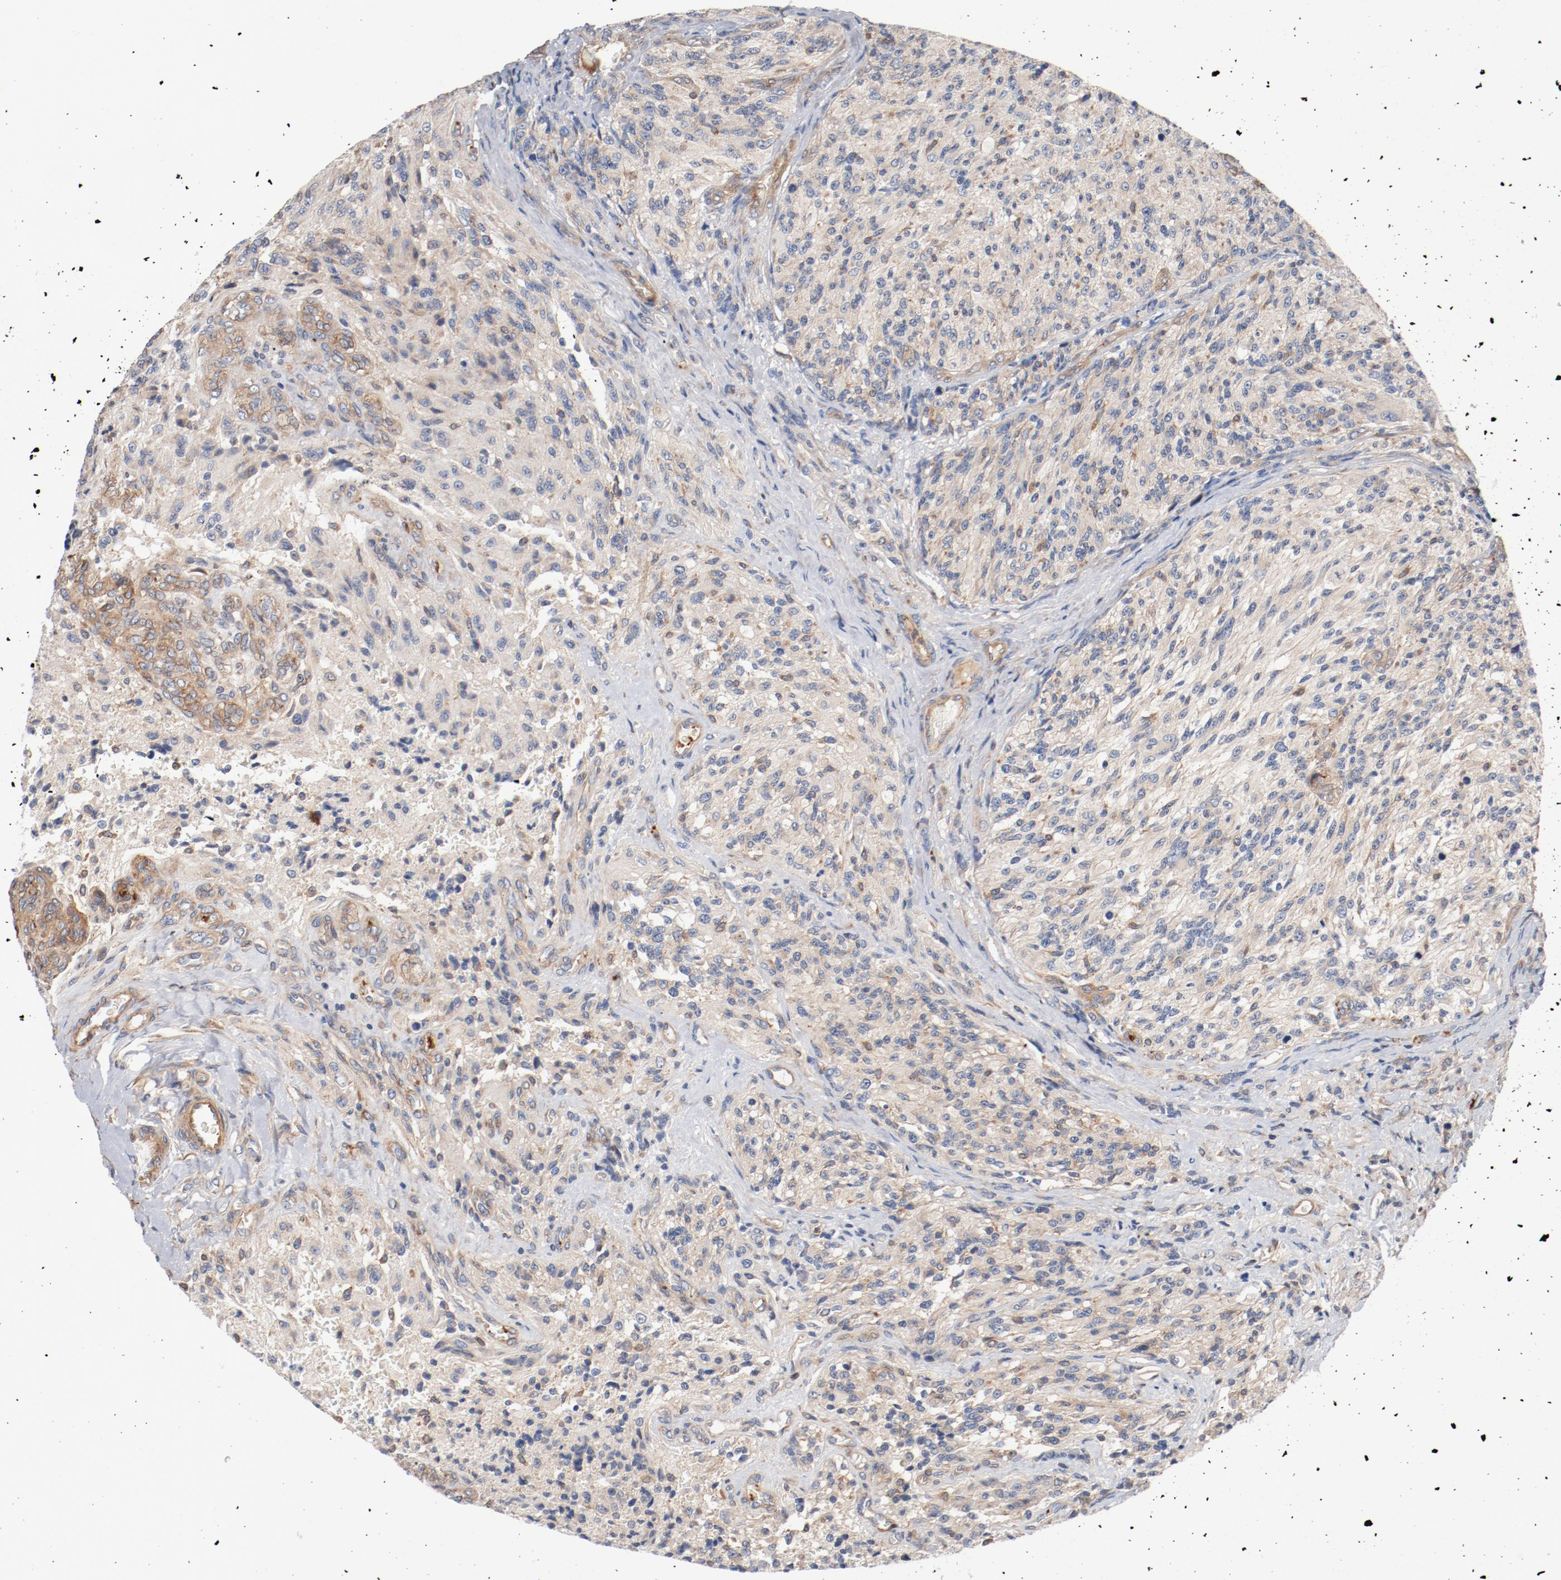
{"staining": {"intensity": "weak", "quantity": "<25%", "location": "cytoplasmic/membranous"}, "tissue": "glioma", "cell_type": "Tumor cells", "image_type": "cancer", "snomed": [{"axis": "morphology", "description": "Normal tissue, NOS"}, {"axis": "morphology", "description": "Glioma, malignant, High grade"}, {"axis": "topography", "description": "Cerebral cortex"}], "caption": "This is a histopathology image of IHC staining of high-grade glioma (malignant), which shows no positivity in tumor cells.", "gene": "ILK", "patient": {"sex": "male", "age": 56}}